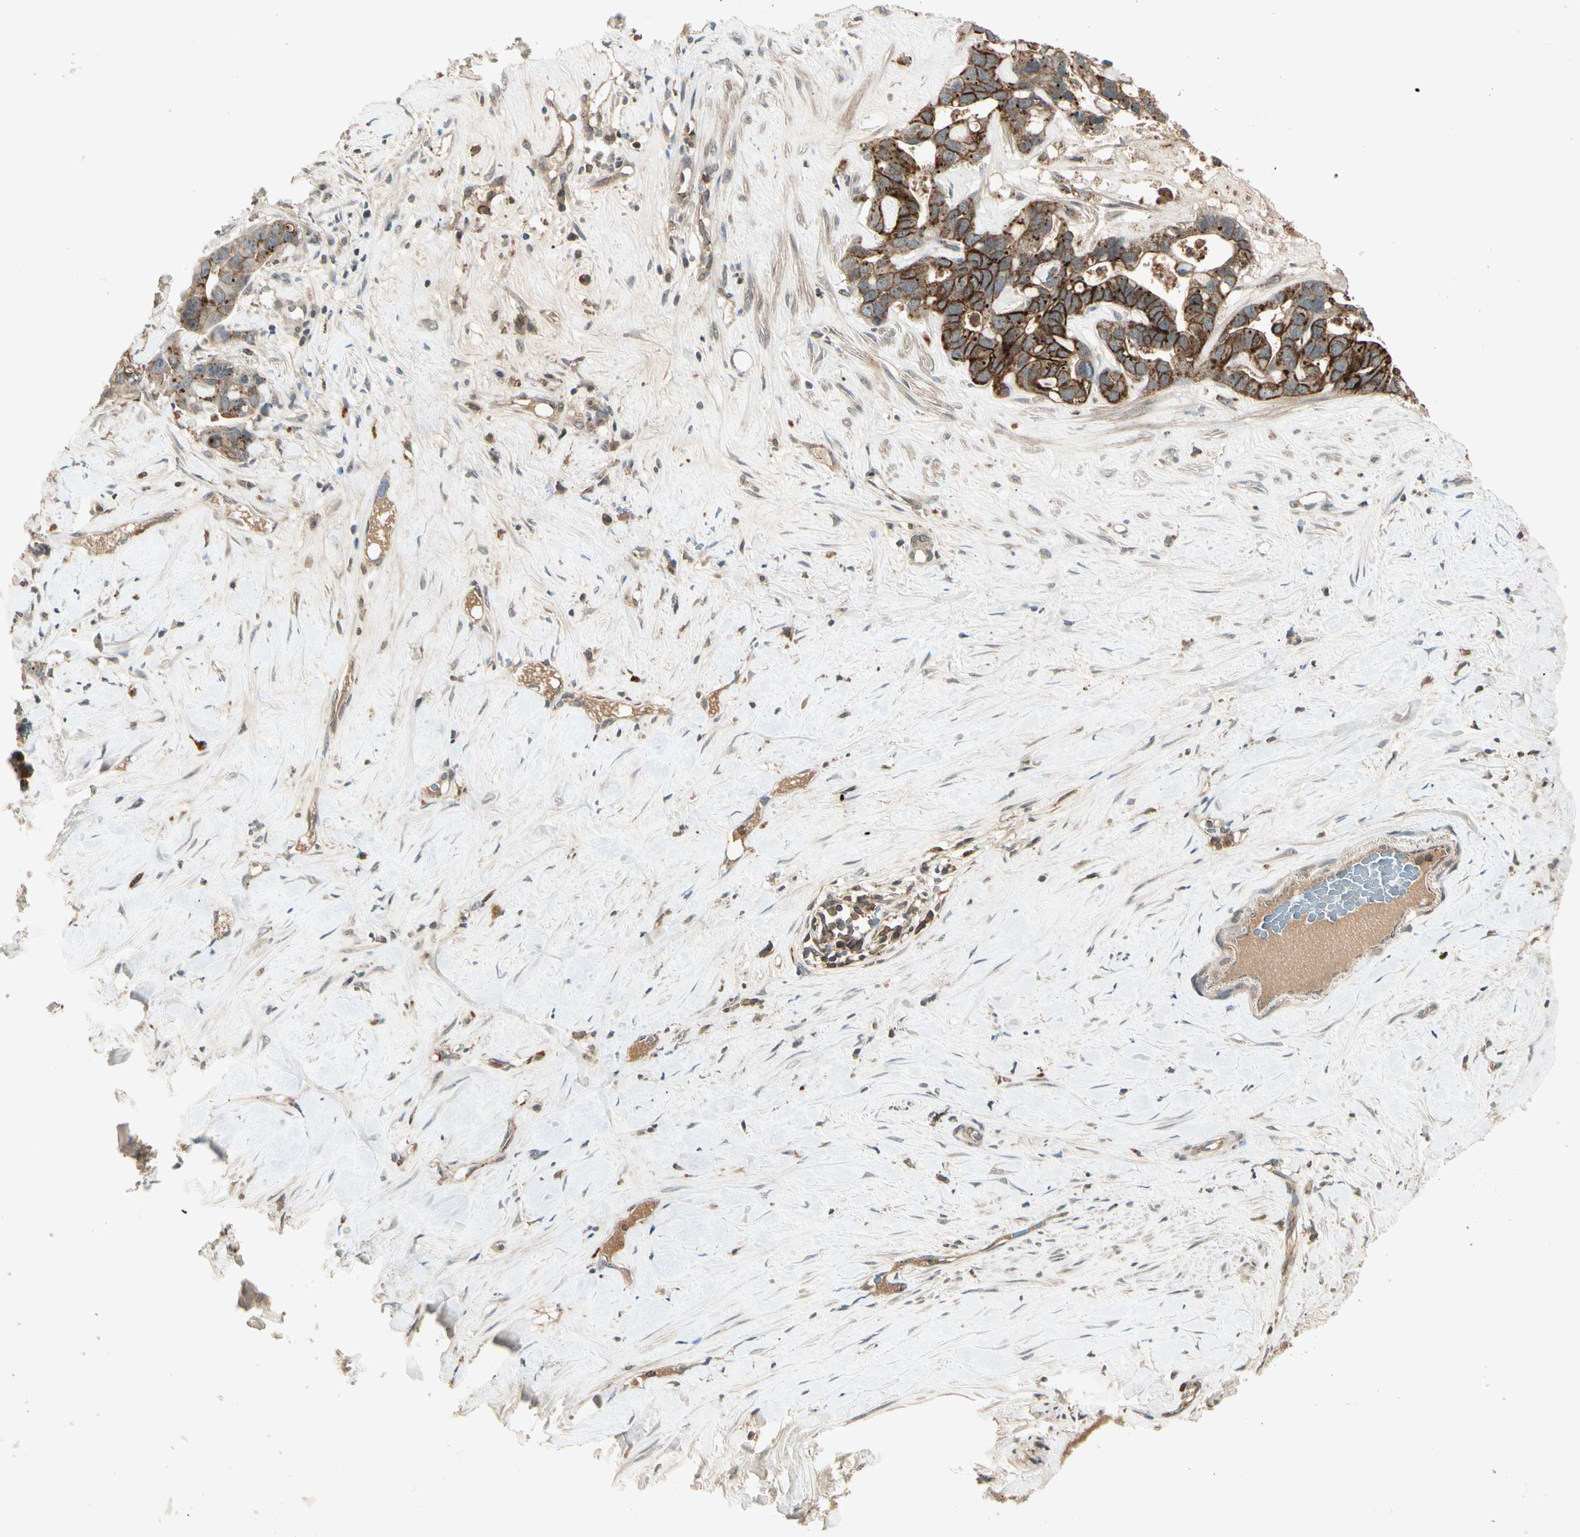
{"staining": {"intensity": "strong", "quantity": ">75%", "location": "cytoplasmic/membranous"}, "tissue": "liver cancer", "cell_type": "Tumor cells", "image_type": "cancer", "snomed": [{"axis": "morphology", "description": "Cholangiocarcinoma"}, {"axis": "topography", "description": "Liver"}], "caption": "Immunohistochemistry (IHC) (DAB (3,3'-diaminobenzidine)) staining of human liver cholangiocarcinoma demonstrates strong cytoplasmic/membranous protein expression in about >75% of tumor cells.", "gene": "FLOT1", "patient": {"sex": "female", "age": 65}}